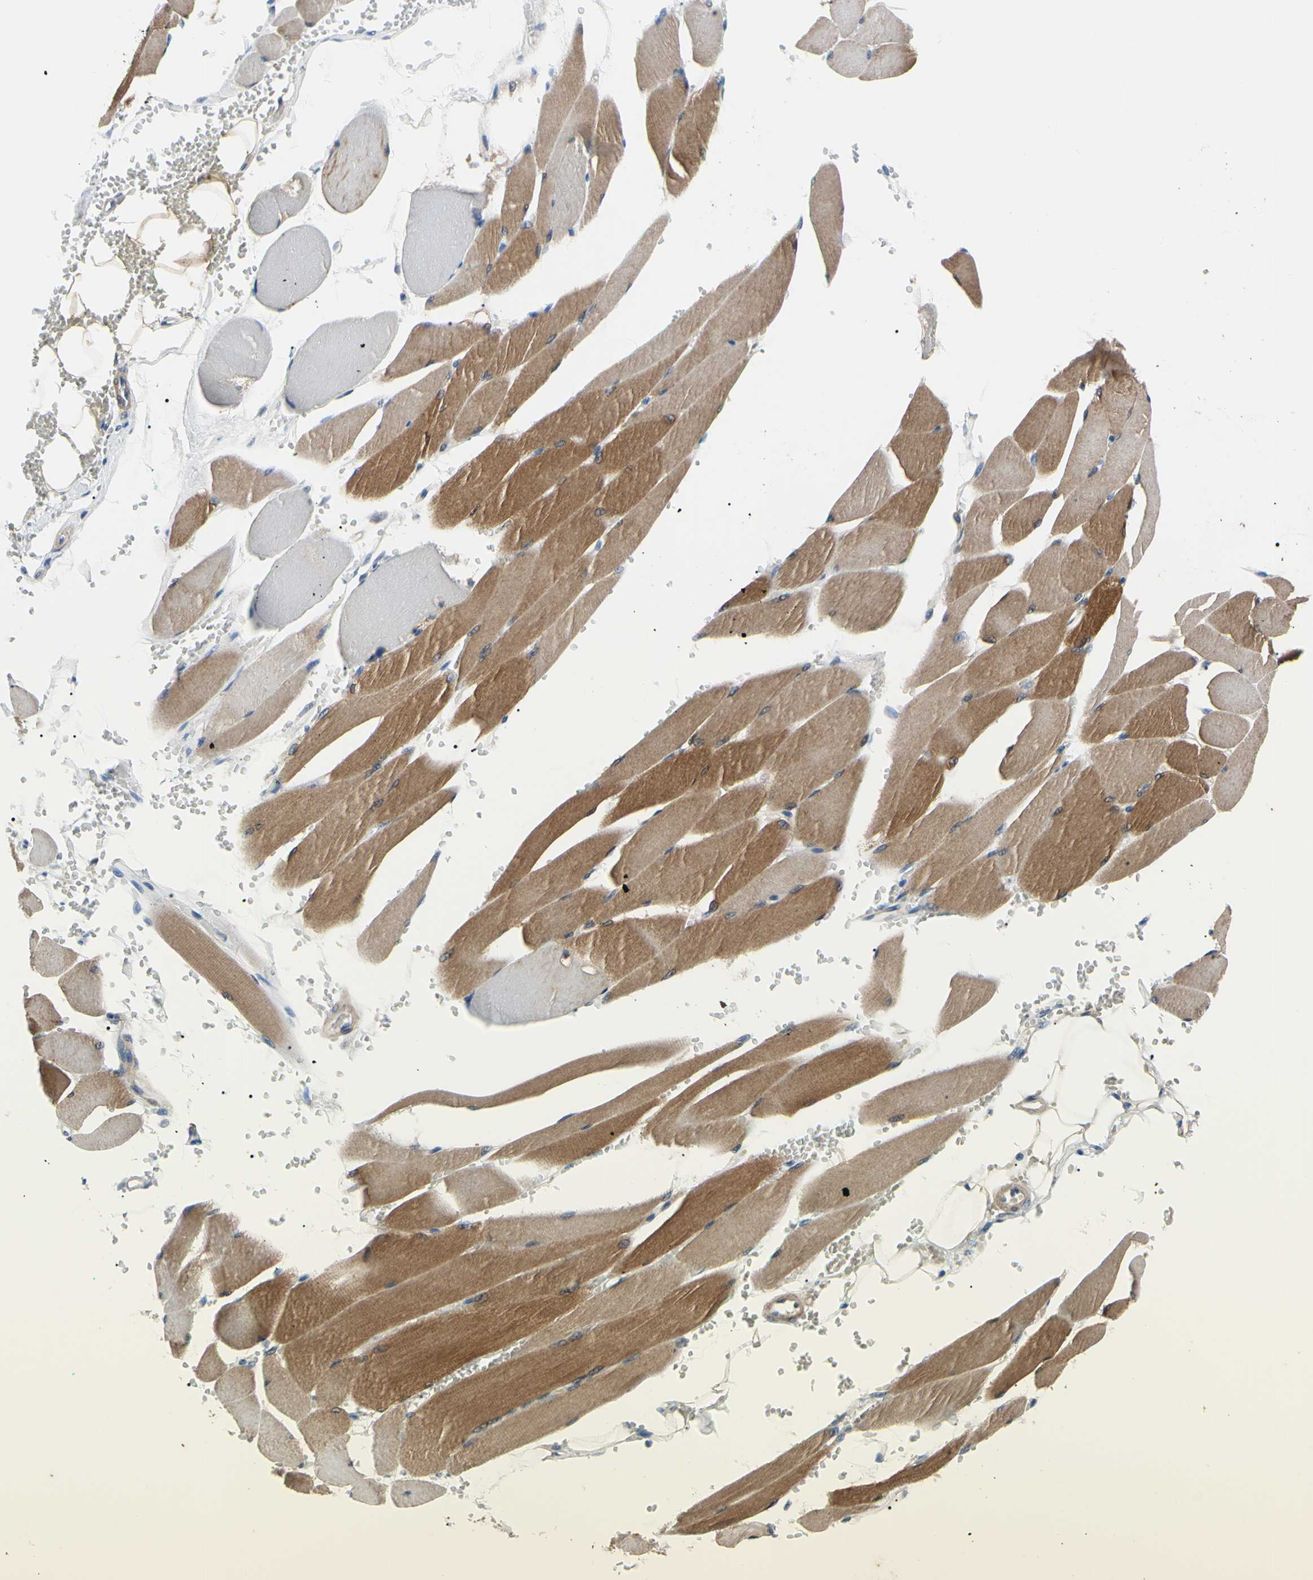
{"staining": {"intensity": "moderate", "quantity": ">75%", "location": "cytoplasmic/membranous"}, "tissue": "skeletal muscle", "cell_type": "Myocytes", "image_type": "normal", "snomed": [{"axis": "morphology", "description": "Normal tissue, NOS"}, {"axis": "topography", "description": "Skeletal muscle"}, {"axis": "topography", "description": "Oral tissue"}, {"axis": "topography", "description": "Peripheral nerve tissue"}], "caption": "Protein analysis of benign skeletal muscle displays moderate cytoplasmic/membranous positivity in about >75% of myocytes.", "gene": "NOL3", "patient": {"sex": "female", "age": 84}}